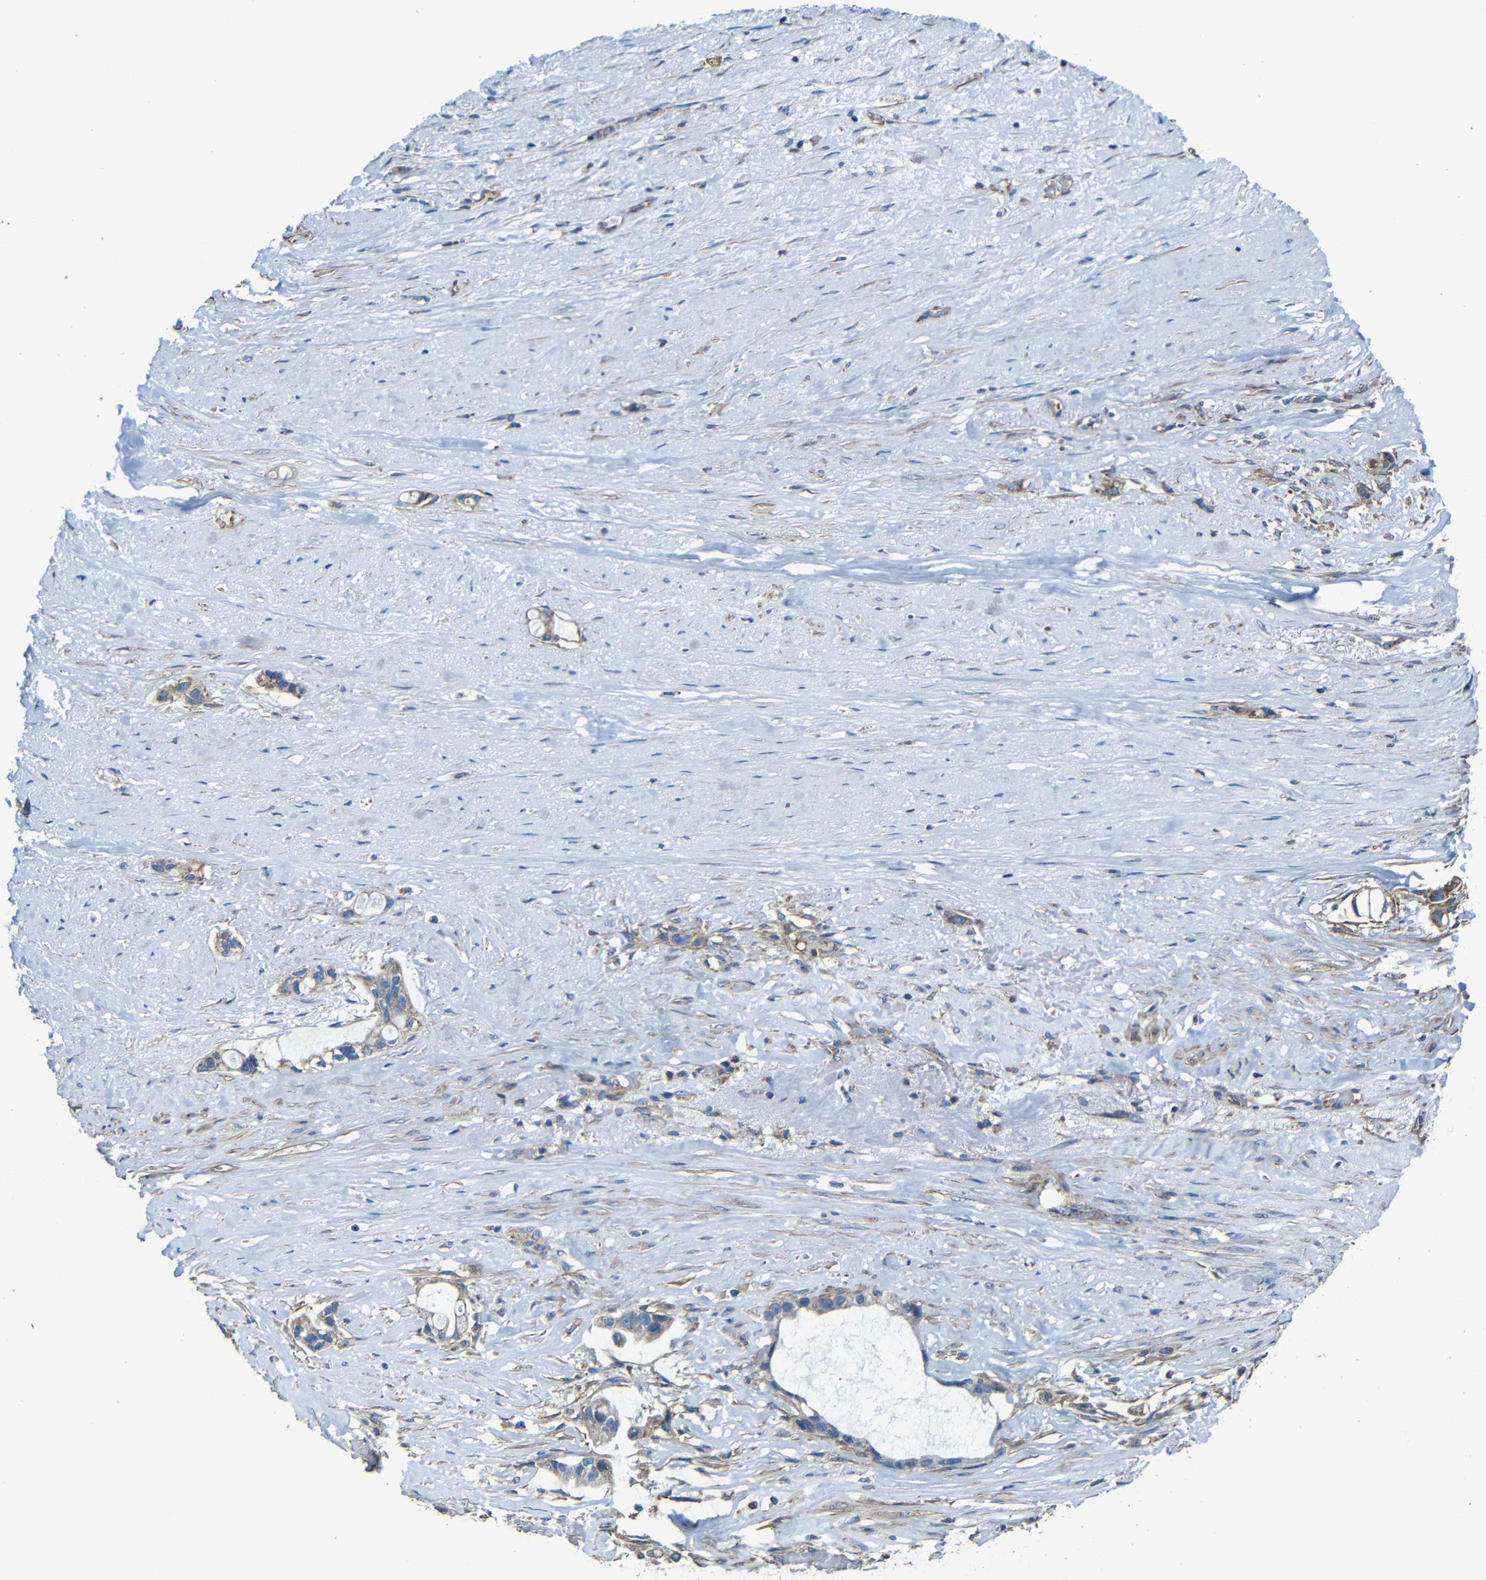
{"staining": {"intensity": "moderate", "quantity": ">75%", "location": "cytoplasmic/membranous"}, "tissue": "liver cancer", "cell_type": "Tumor cells", "image_type": "cancer", "snomed": [{"axis": "morphology", "description": "Cholangiocarcinoma"}, {"axis": "topography", "description": "Liver"}], "caption": "Moderate cytoplasmic/membranous positivity for a protein is seen in about >75% of tumor cells of liver cholangiocarcinoma using IHC.", "gene": "INTS6L", "patient": {"sex": "female", "age": 65}}